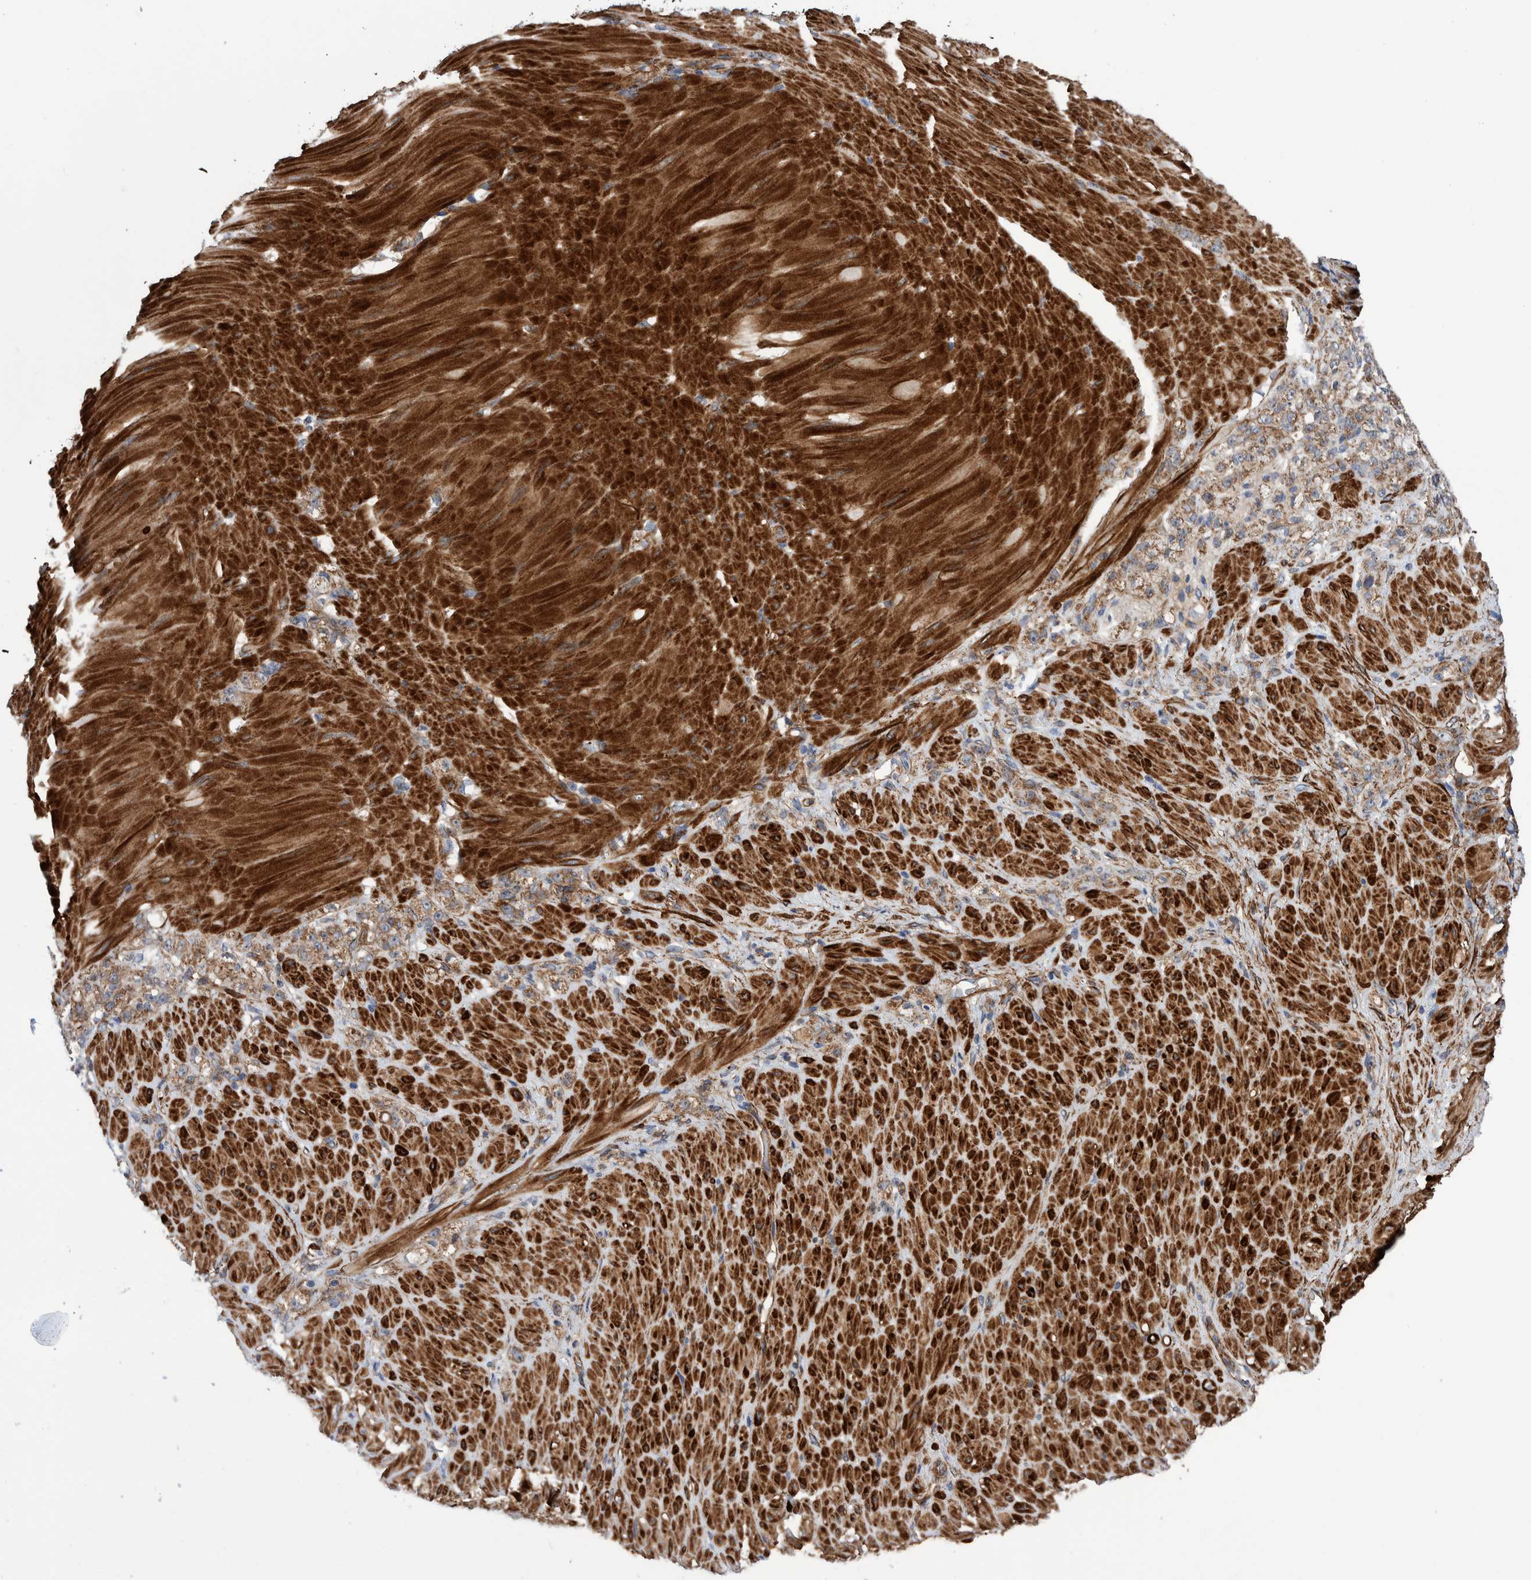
{"staining": {"intensity": "weak", "quantity": ">75%", "location": "cytoplasmic/membranous"}, "tissue": "stomach cancer", "cell_type": "Tumor cells", "image_type": "cancer", "snomed": [{"axis": "morphology", "description": "Normal tissue, NOS"}, {"axis": "morphology", "description": "Adenocarcinoma, NOS"}, {"axis": "topography", "description": "Stomach"}], "caption": "A photomicrograph of stomach cancer (adenocarcinoma) stained for a protein demonstrates weak cytoplasmic/membranous brown staining in tumor cells. (IHC, brightfield microscopy, high magnification).", "gene": "SLC25A10", "patient": {"sex": "male", "age": 82}}